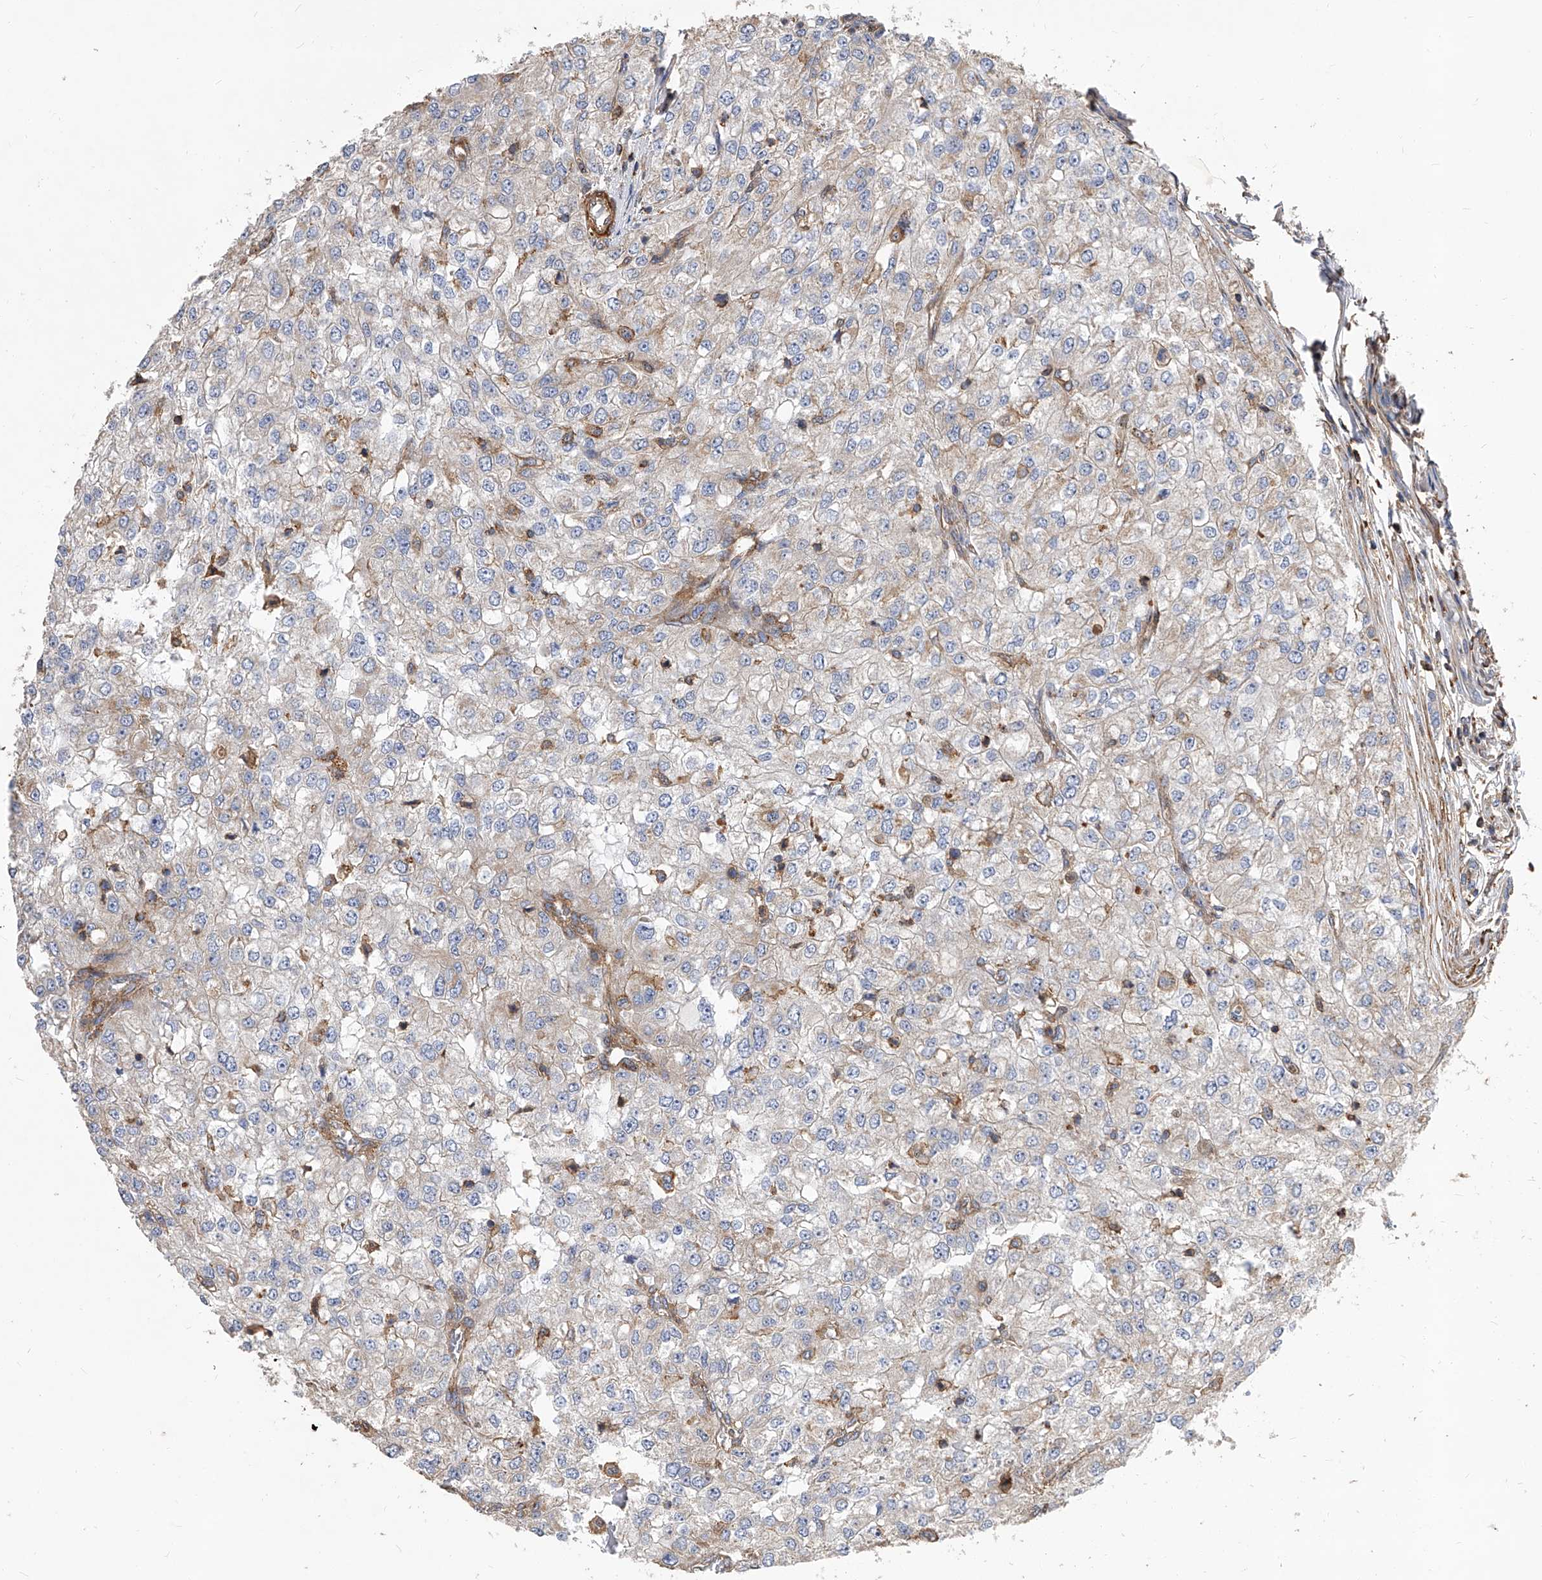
{"staining": {"intensity": "negative", "quantity": "none", "location": "none"}, "tissue": "renal cancer", "cell_type": "Tumor cells", "image_type": "cancer", "snomed": [{"axis": "morphology", "description": "Adenocarcinoma, NOS"}, {"axis": "topography", "description": "Kidney"}], "caption": "The histopathology image shows no staining of tumor cells in renal adenocarcinoma. (DAB IHC visualized using brightfield microscopy, high magnification).", "gene": "PISD", "patient": {"sex": "female", "age": 54}}